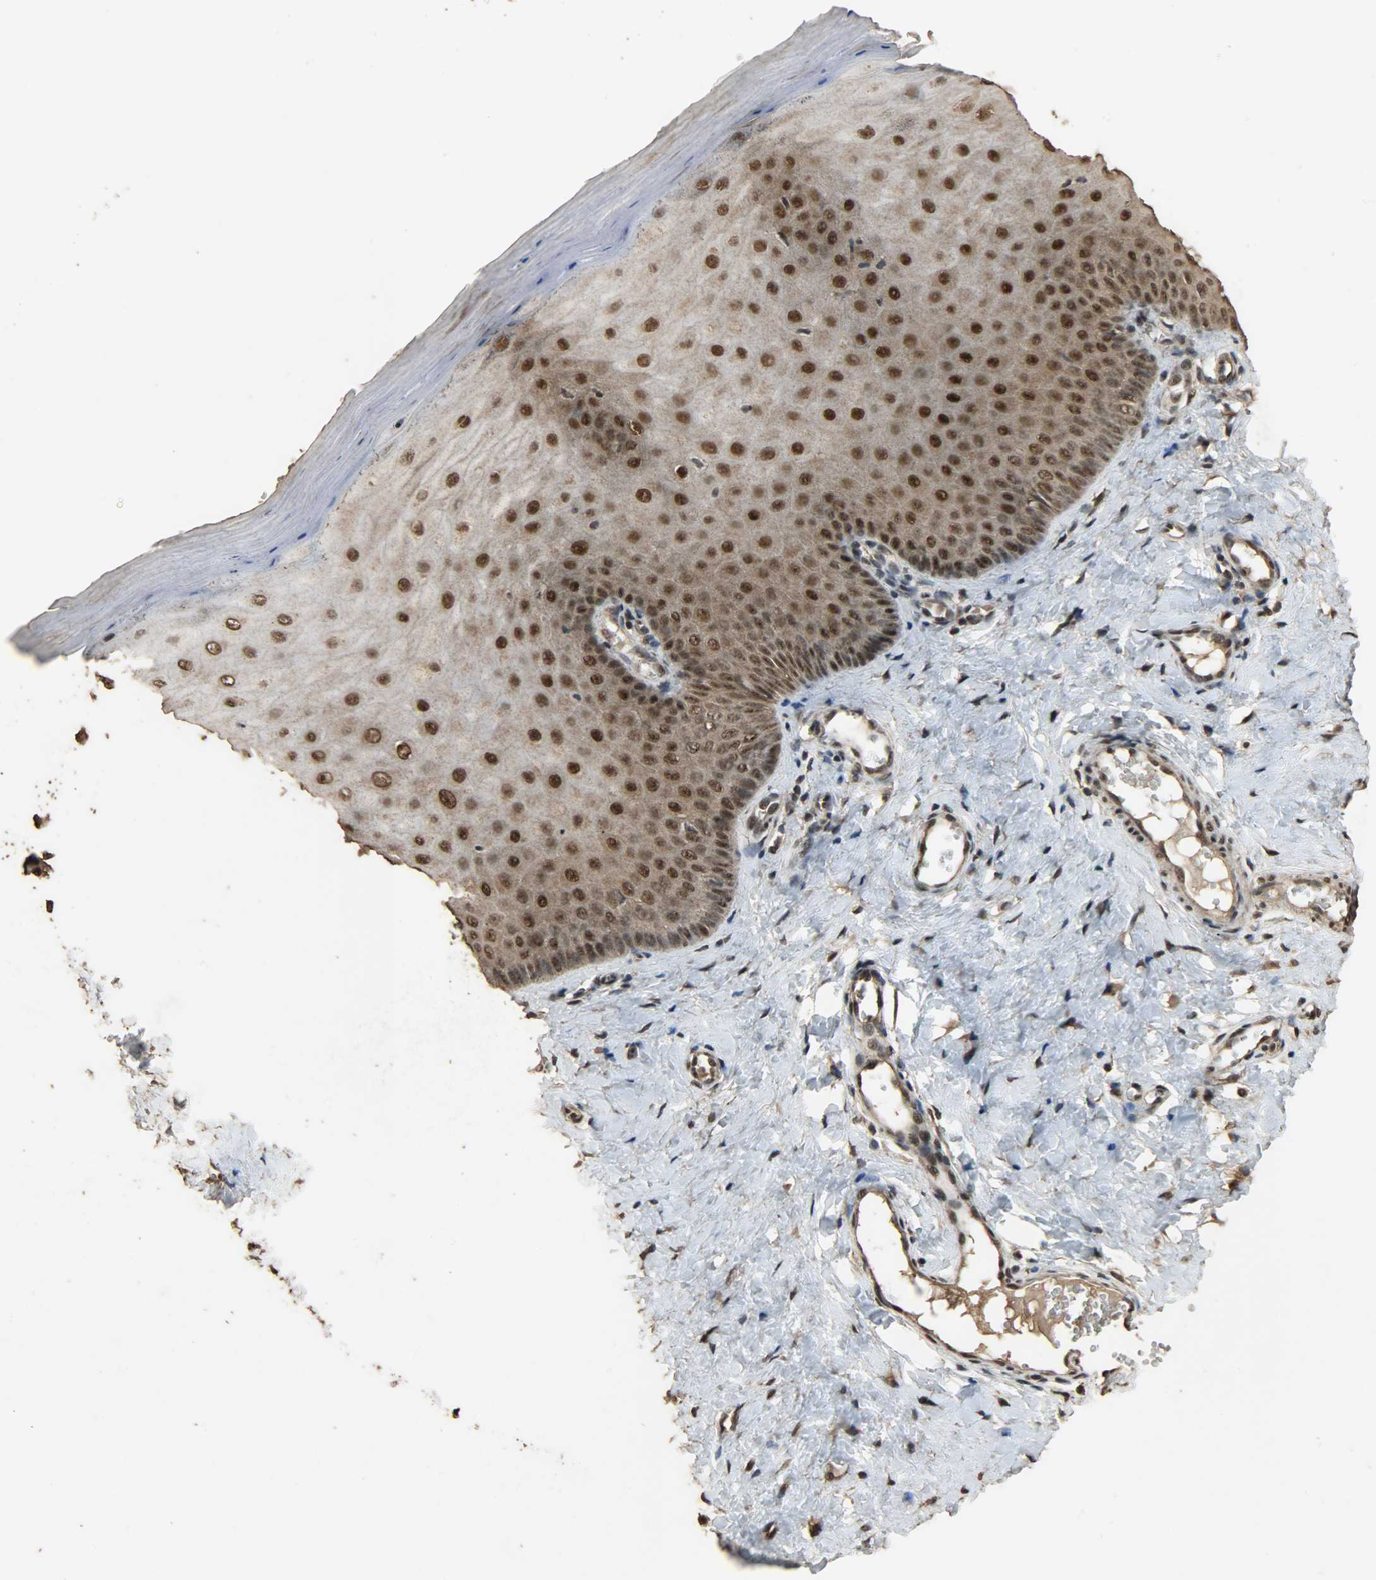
{"staining": {"intensity": "strong", "quantity": ">75%", "location": "nuclear"}, "tissue": "cervix", "cell_type": "Glandular cells", "image_type": "normal", "snomed": [{"axis": "morphology", "description": "Normal tissue, NOS"}, {"axis": "topography", "description": "Cervix"}], "caption": "Immunohistochemistry (IHC) photomicrograph of normal cervix: cervix stained using immunohistochemistry (IHC) demonstrates high levels of strong protein expression localized specifically in the nuclear of glandular cells, appearing as a nuclear brown color.", "gene": "CCNT2", "patient": {"sex": "female", "age": 55}}